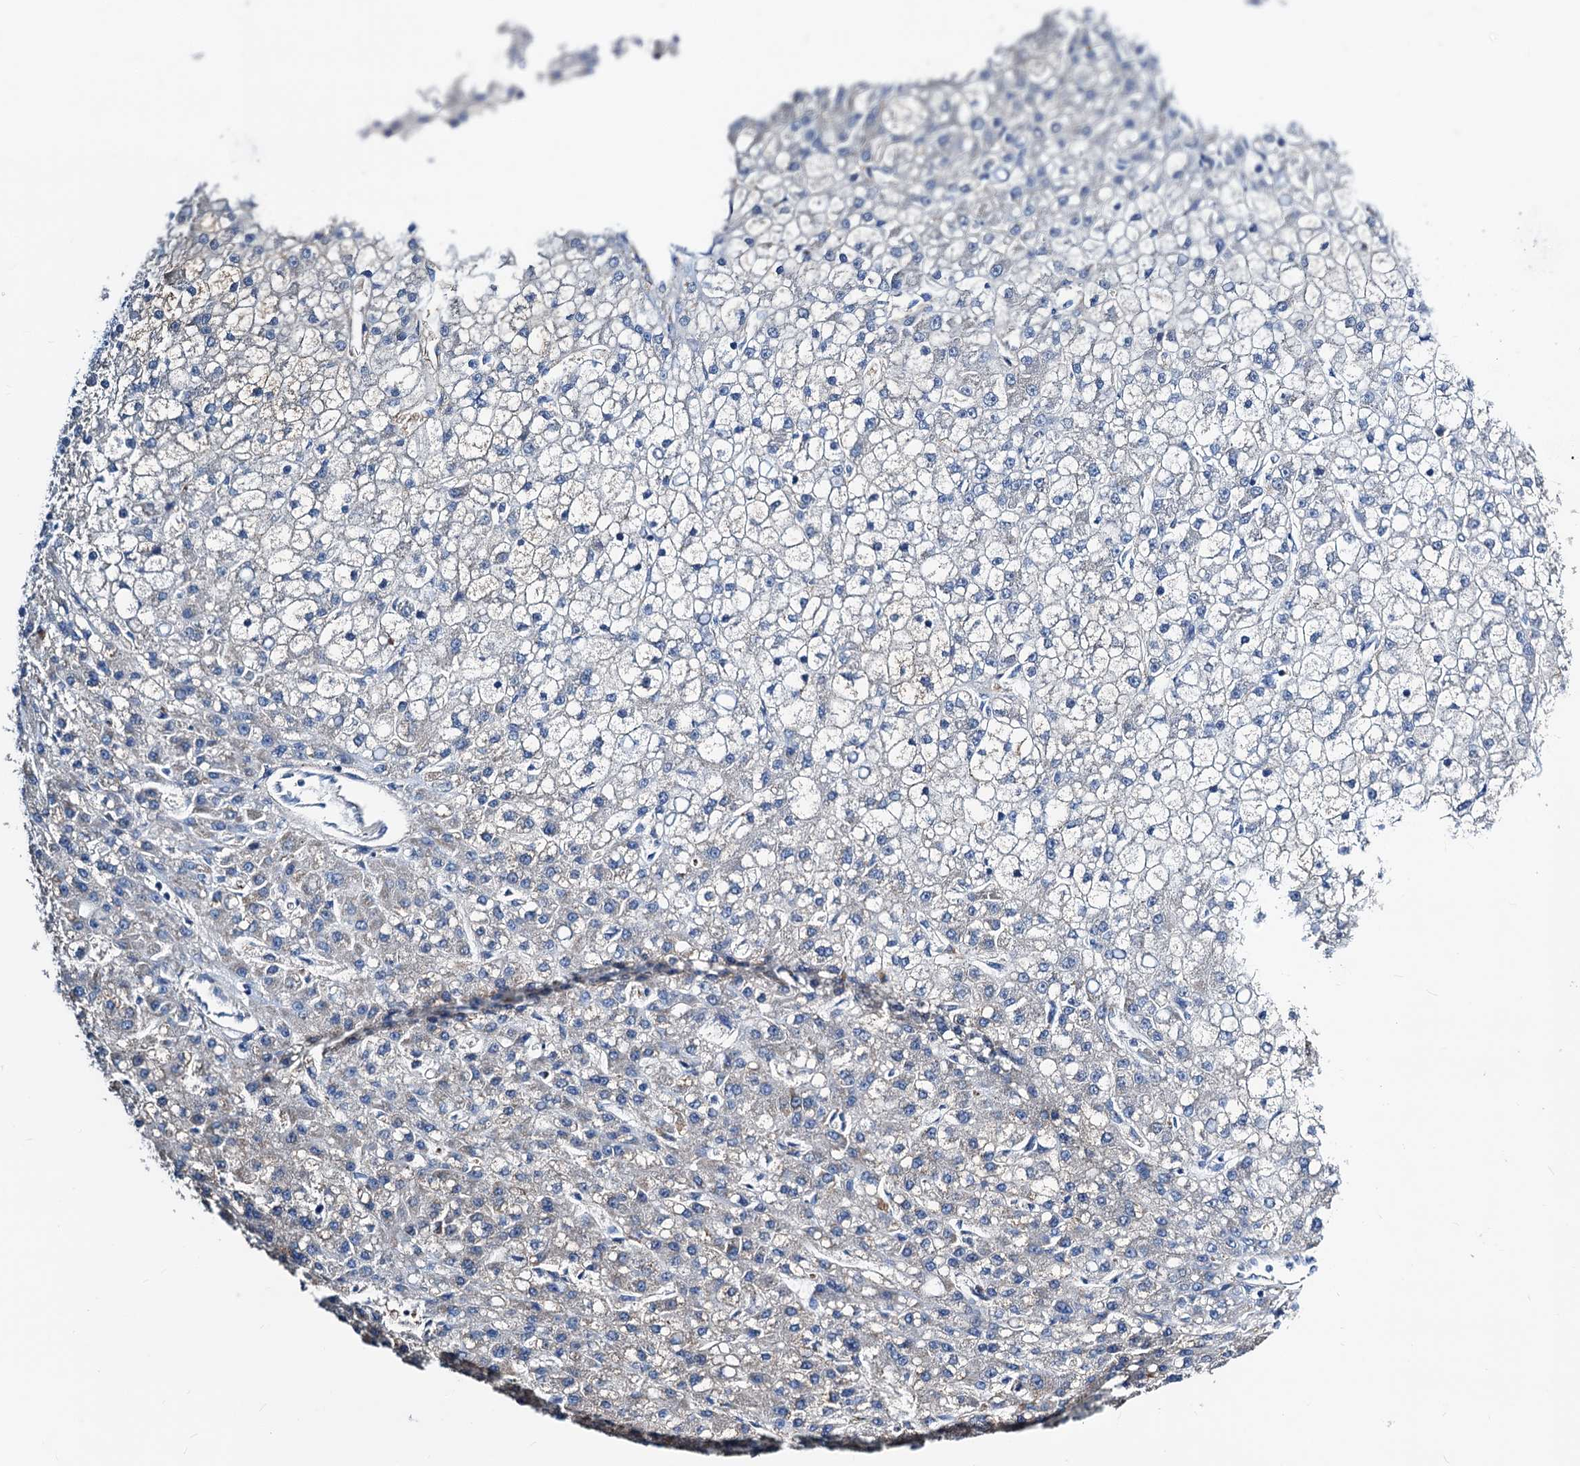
{"staining": {"intensity": "negative", "quantity": "none", "location": "none"}, "tissue": "liver cancer", "cell_type": "Tumor cells", "image_type": "cancer", "snomed": [{"axis": "morphology", "description": "Carcinoma, Hepatocellular, NOS"}, {"axis": "topography", "description": "Liver"}], "caption": "Human liver cancer stained for a protein using immunohistochemistry (IHC) shows no staining in tumor cells.", "gene": "GCOM1", "patient": {"sex": "male", "age": 67}}